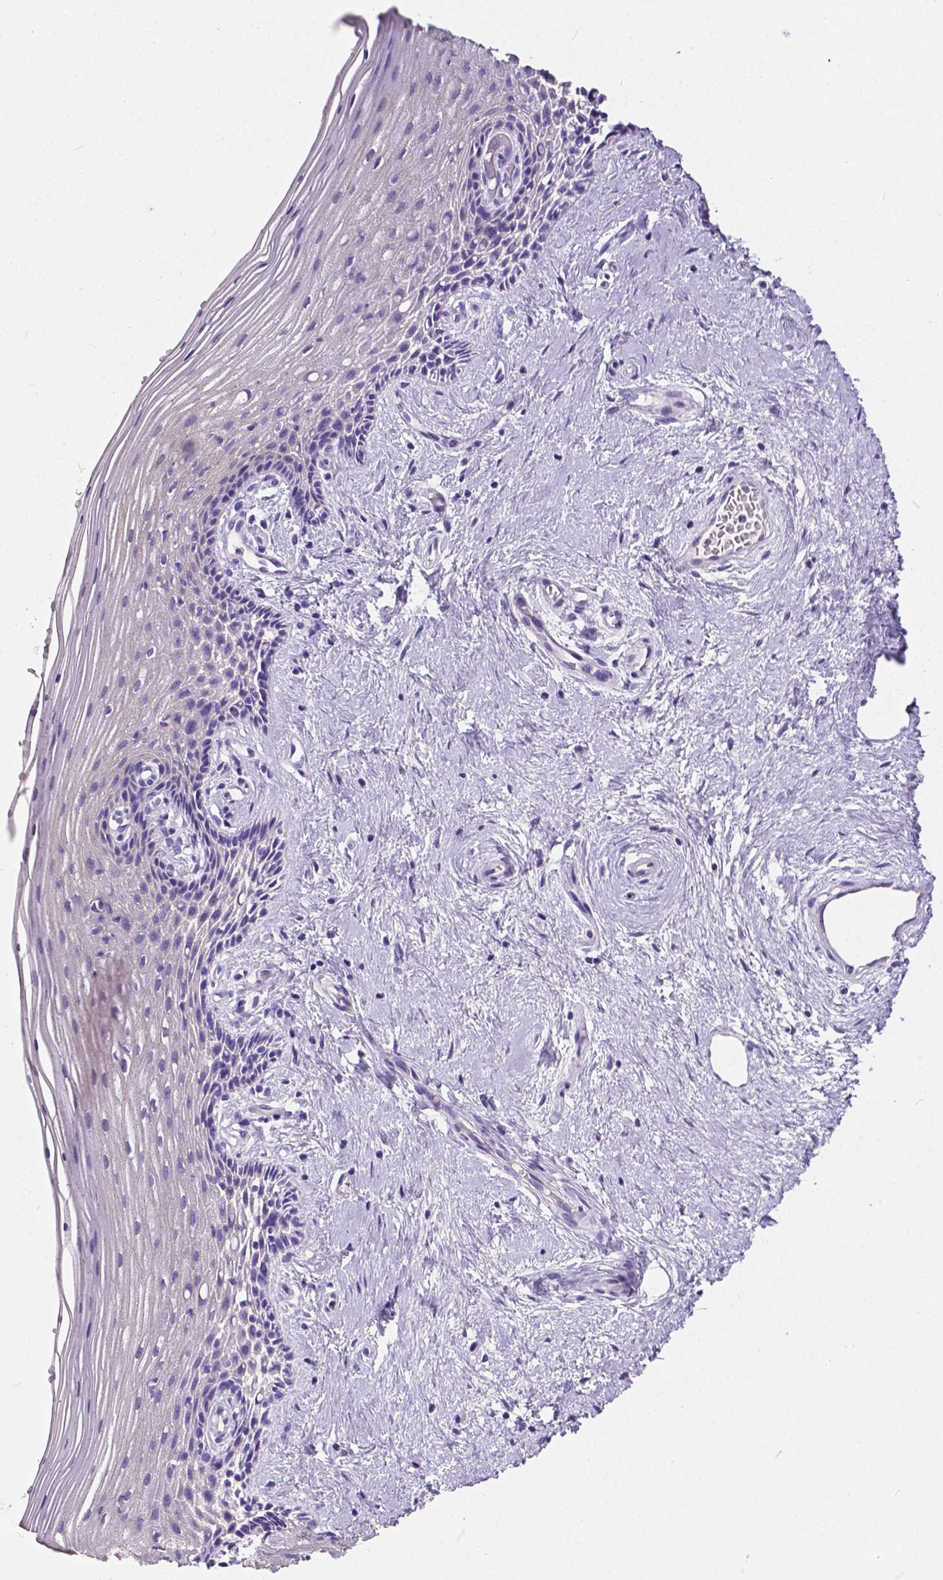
{"staining": {"intensity": "weak", "quantity": "<25%", "location": "cytoplasmic/membranous"}, "tissue": "vagina", "cell_type": "Squamous epithelial cells", "image_type": "normal", "snomed": [{"axis": "morphology", "description": "Normal tissue, NOS"}, {"axis": "topography", "description": "Vagina"}], "caption": "DAB immunohistochemical staining of unremarkable human vagina displays no significant staining in squamous epithelial cells.", "gene": "OCLN", "patient": {"sex": "female", "age": 45}}